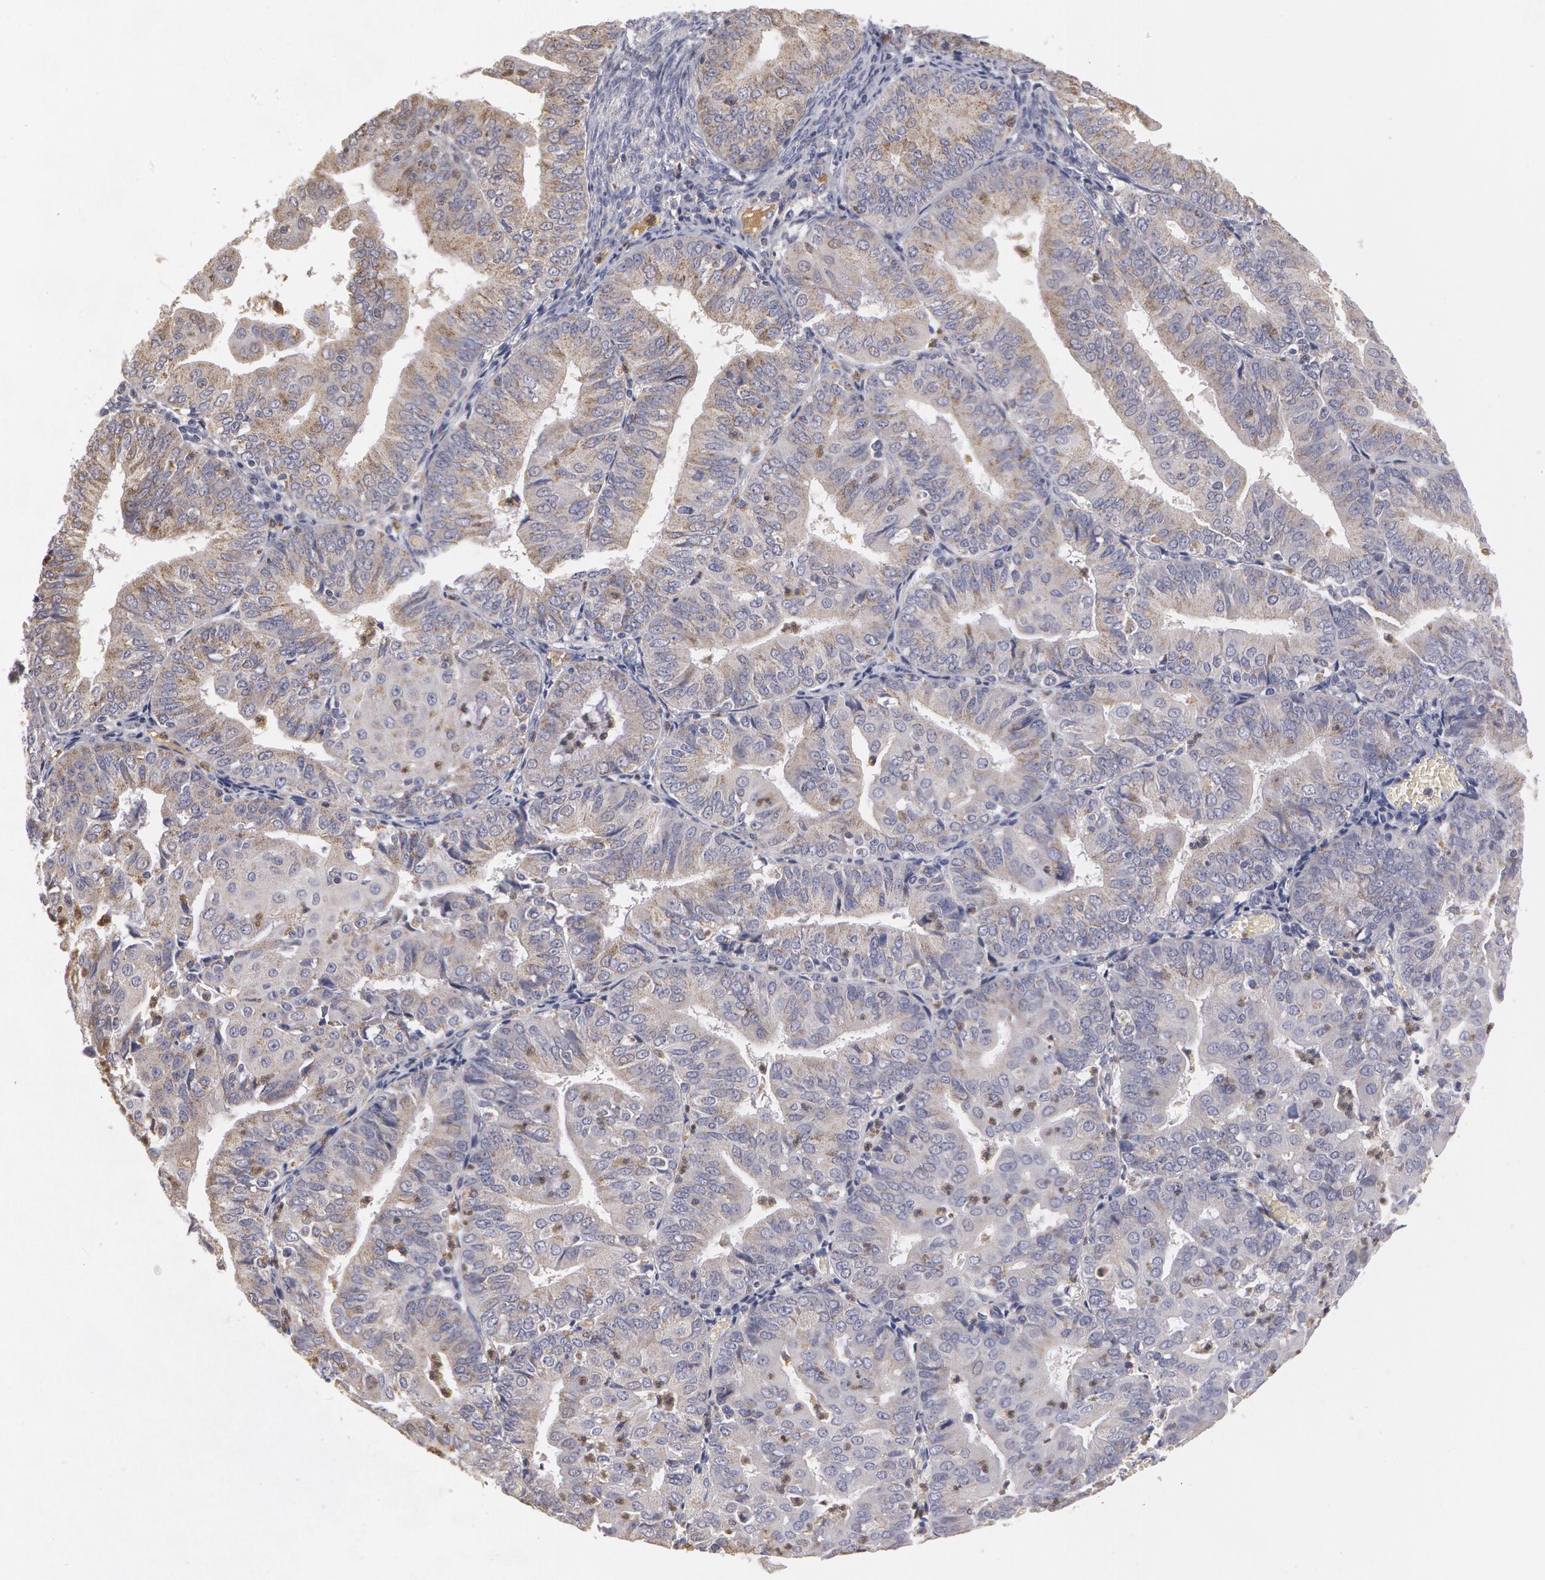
{"staining": {"intensity": "weak", "quantity": "25%-75%", "location": "cytoplasmic/membranous"}, "tissue": "endometrial cancer", "cell_type": "Tumor cells", "image_type": "cancer", "snomed": [{"axis": "morphology", "description": "Adenocarcinoma, NOS"}, {"axis": "topography", "description": "Endometrium"}], "caption": "Protein staining shows weak cytoplasmic/membranous expression in about 25%-75% of tumor cells in endometrial cancer (adenocarcinoma).", "gene": "CAT", "patient": {"sex": "female", "age": 79}}